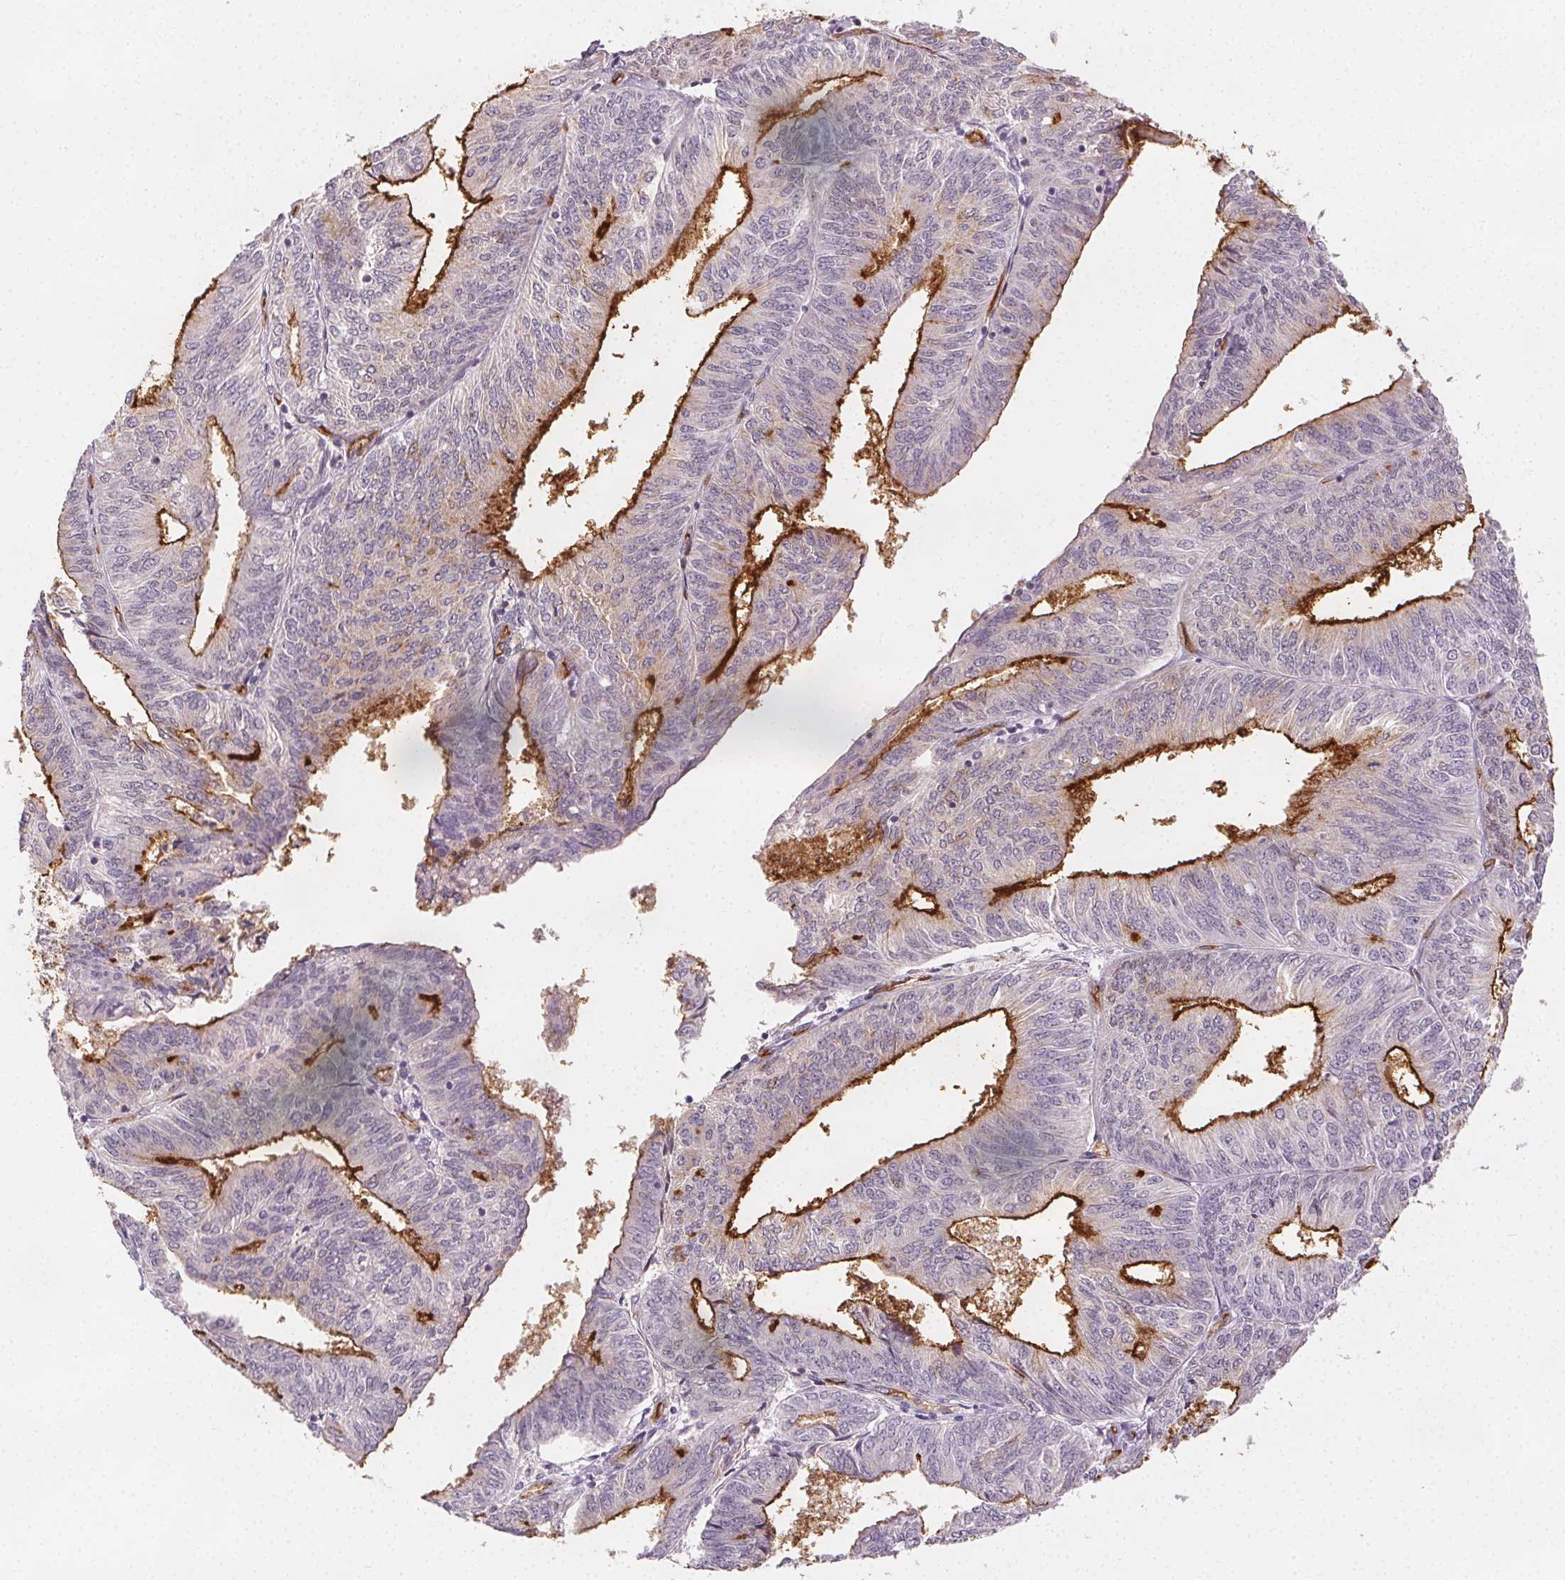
{"staining": {"intensity": "strong", "quantity": "25%-75%", "location": "cytoplasmic/membranous"}, "tissue": "endometrial cancer", "cell_type": "Tumor cells", "image_type": "cancer", "snomed": [{"axis": "morphology", "description": "Adenocarcinoma, NOS"}, {"axis": "topography", "description": "Endometrium"}], "caption": "Tumor cells reveal high levels of strong cytoplasmic/membranous expression in approximately 25%-75% of cells in endometrial cancer (adenocarcinoma).", "gene": "PODXL", "patient": {"sex": "female", "age": 58}}